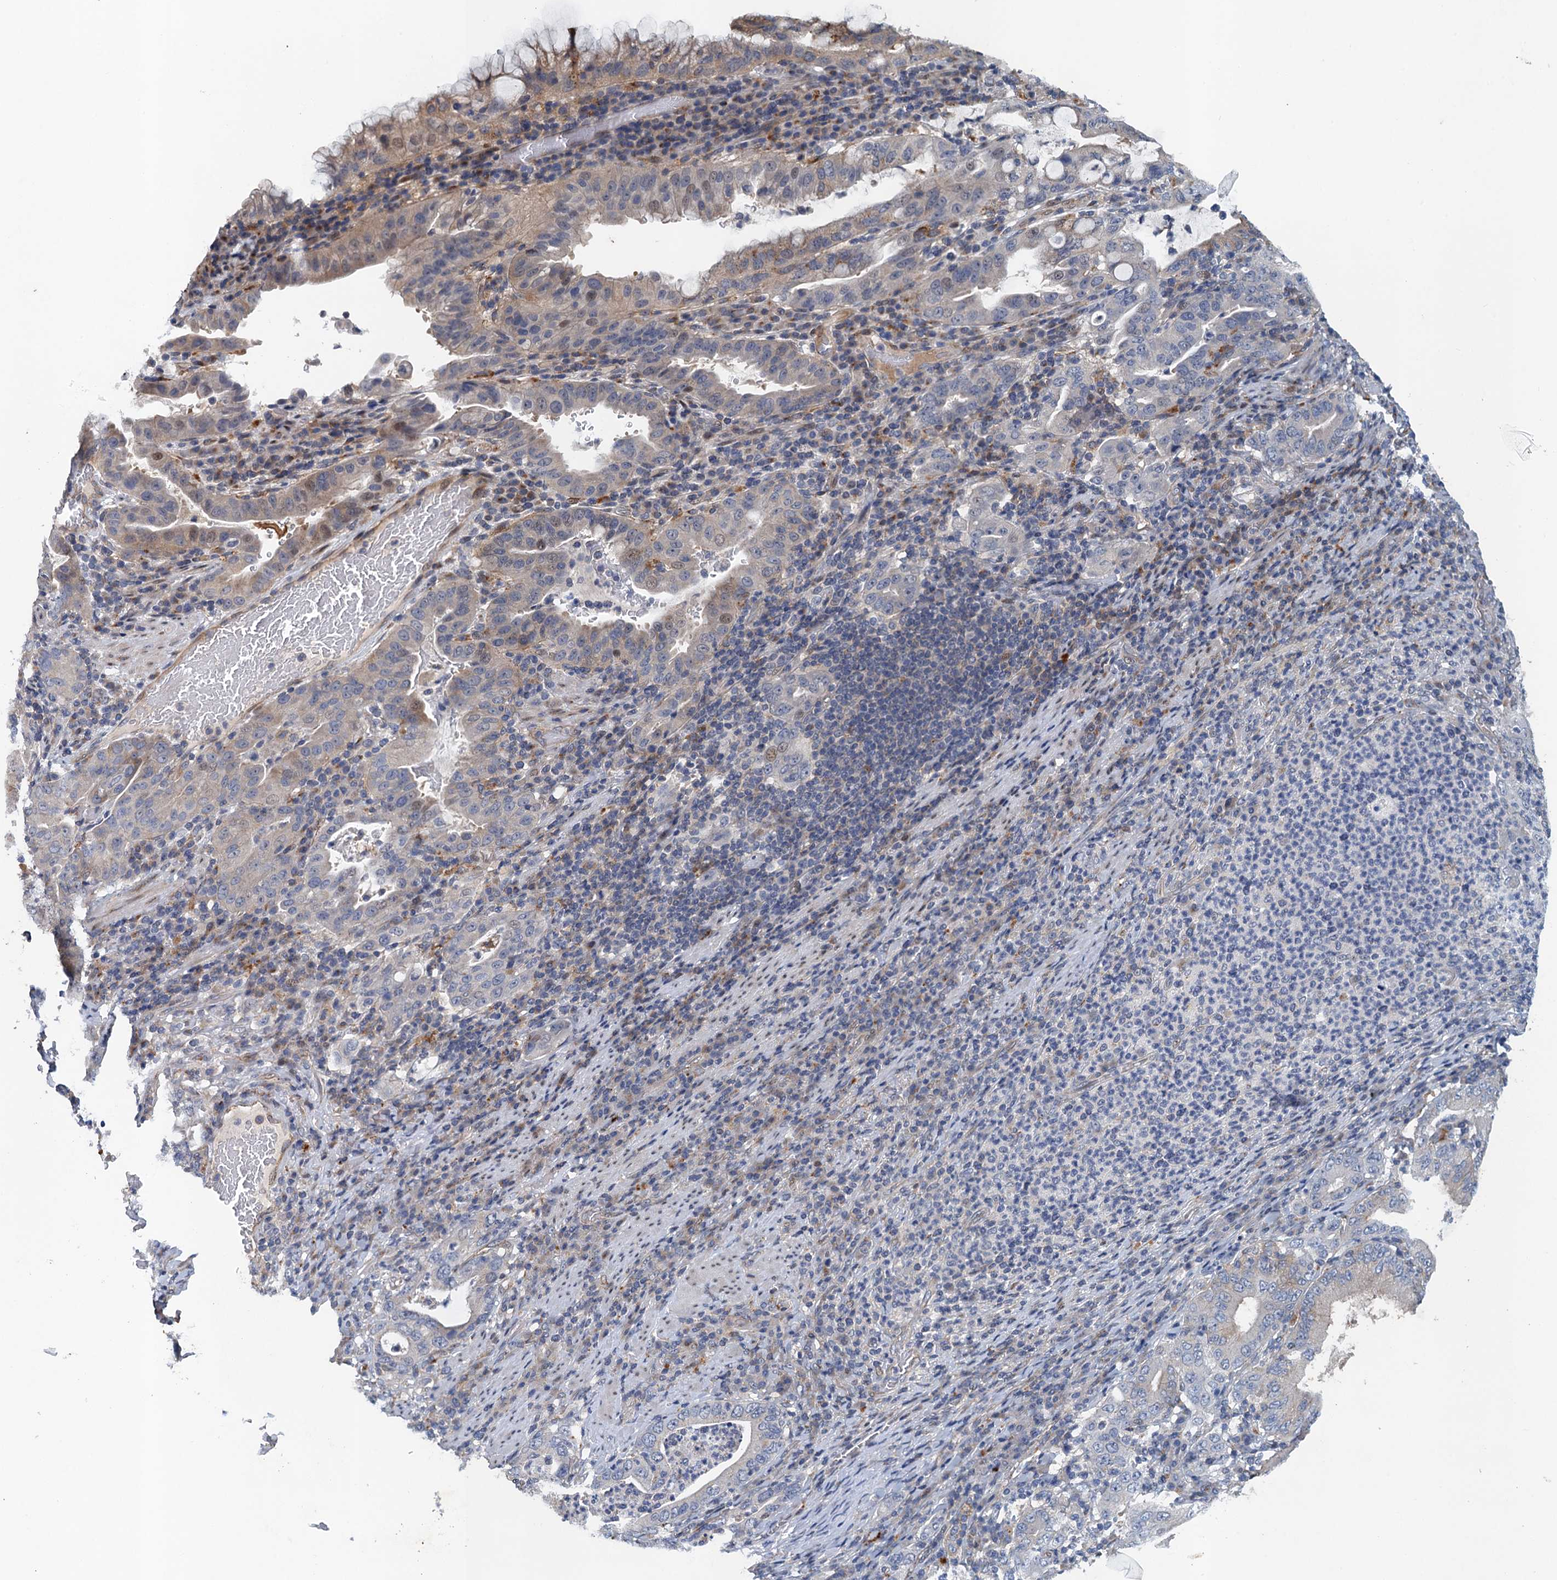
{"staining": {"intensity": "negative", "quantity": "none", "location": "none"}, "tissue": "stomach cancer", "cell_type": "Tumor cells", "image_type": "cancer", "snomed": [{"axis": "morphology", "description": "Normal tissue, NOS"}, {"axis": "morphology", "description": "Adenocarcinoma, NOS"}, {"axis": "topography", "description": "Esophagus"}, {"axis": "topography", "description": "Stomach, upper"}, {"axis": "topography", "description": "Peripheral nerve tissue"}], "caption": "This is a histopathology image of immunohistochemistry staining of stomach cancer (adenocarcinoma), which shows no expression in tumor cells. (DAB (3,3'-diaminobenzidine) immunohistochemistry (IHC) with hematoxylin counter stain).", "gene": "NBEA", "patient": {"sex": "male", "age": 62}}